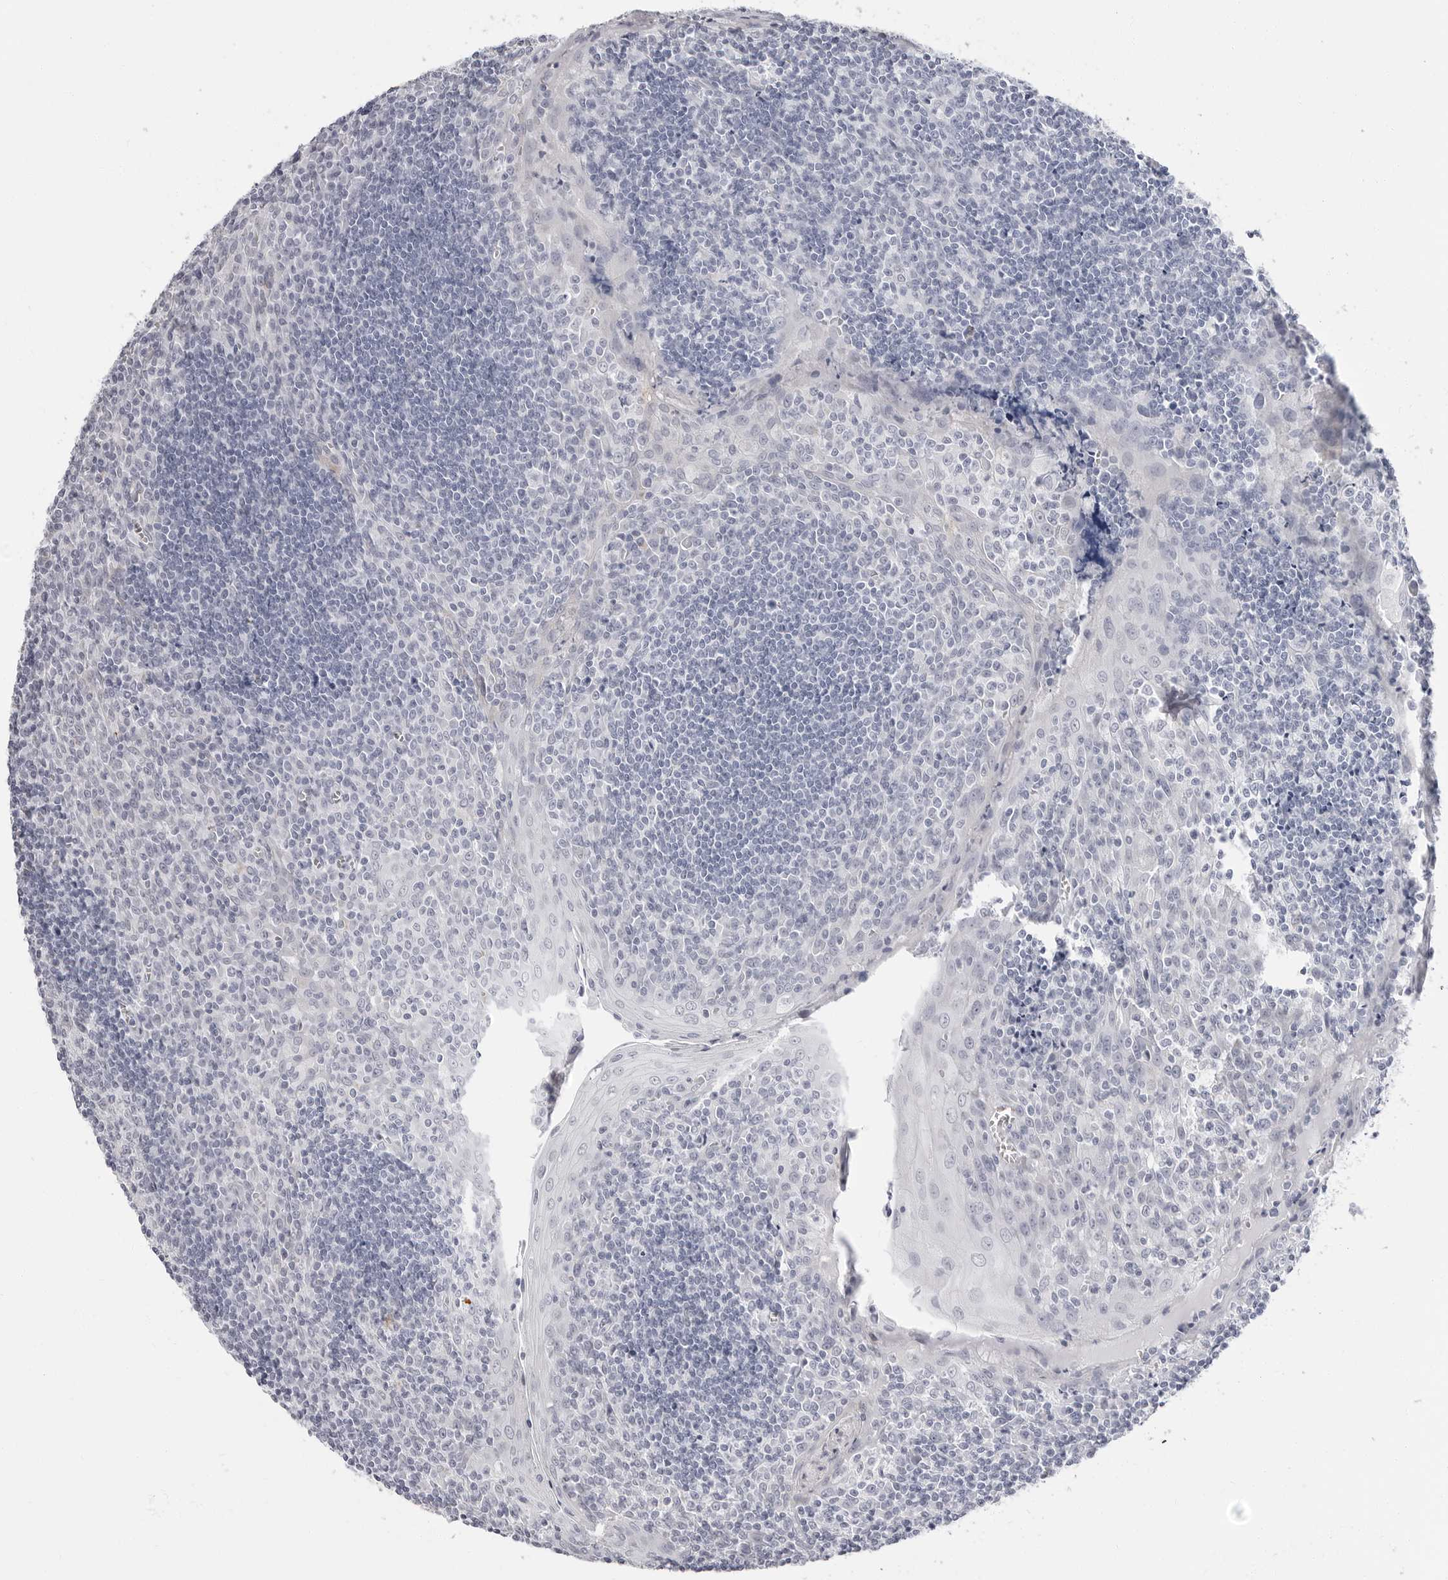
{"staining": {"intensity": "negative", "quantity": "none", "location": "none"}, "tissue": "tonsil", "cell_type": "Germinal center cells", "image_type": "normal", "snomed": [{"axis": "morphology", "description": "Normal tissue, NOS"}, {"axis": "topography", "description": "Tonsil"}], "caption": "Immunohistochemistry photomicrograph of benign tonsil: human tonsil stained with DAB (3,3'-diaminobenzidine) exhibits no significant protein staining in germinal center cells. (IHC, brightfield microscopy, high magnification).", "gene": "ERICH3", "patient": {"sex": "male", "age": 27}}